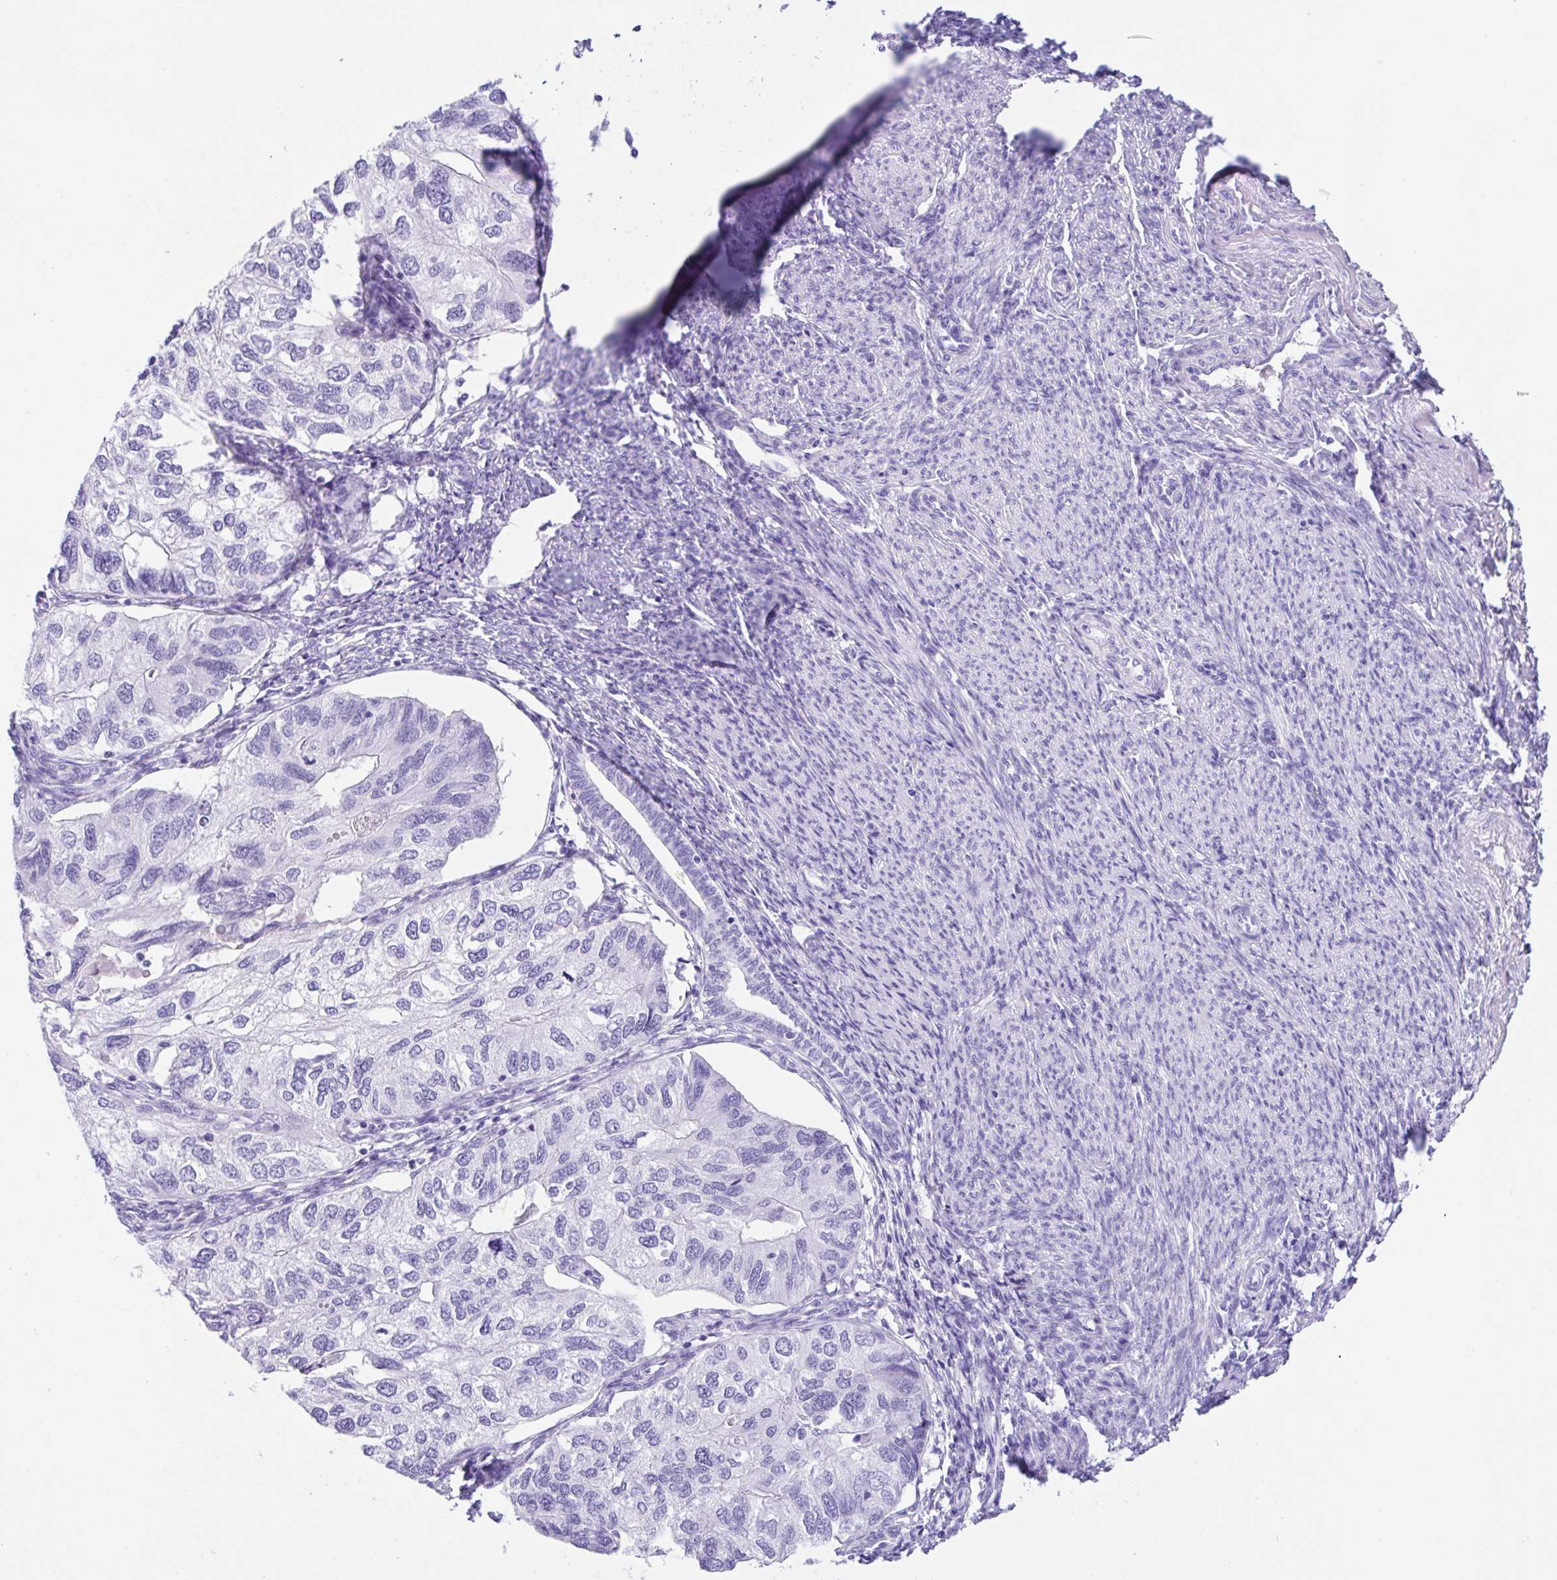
{"staining": {"intensity": "negative", "quantity": "none", "location": "none"}, "tissue": "endometrial cancer", "cell_type": "Tumor cells", "image_type": "cancer", "snomed": [{"axis": "morphology", "description": "Carcinoma, NOS"}, {"axis": "topography", "description": "Uterus"}], "caption": "The histopathology image shows no significant staining in tumor cells of carcinoma (endometrial).", "gene": "CPA1", "patient": {"sex": "female", "age": 76}}